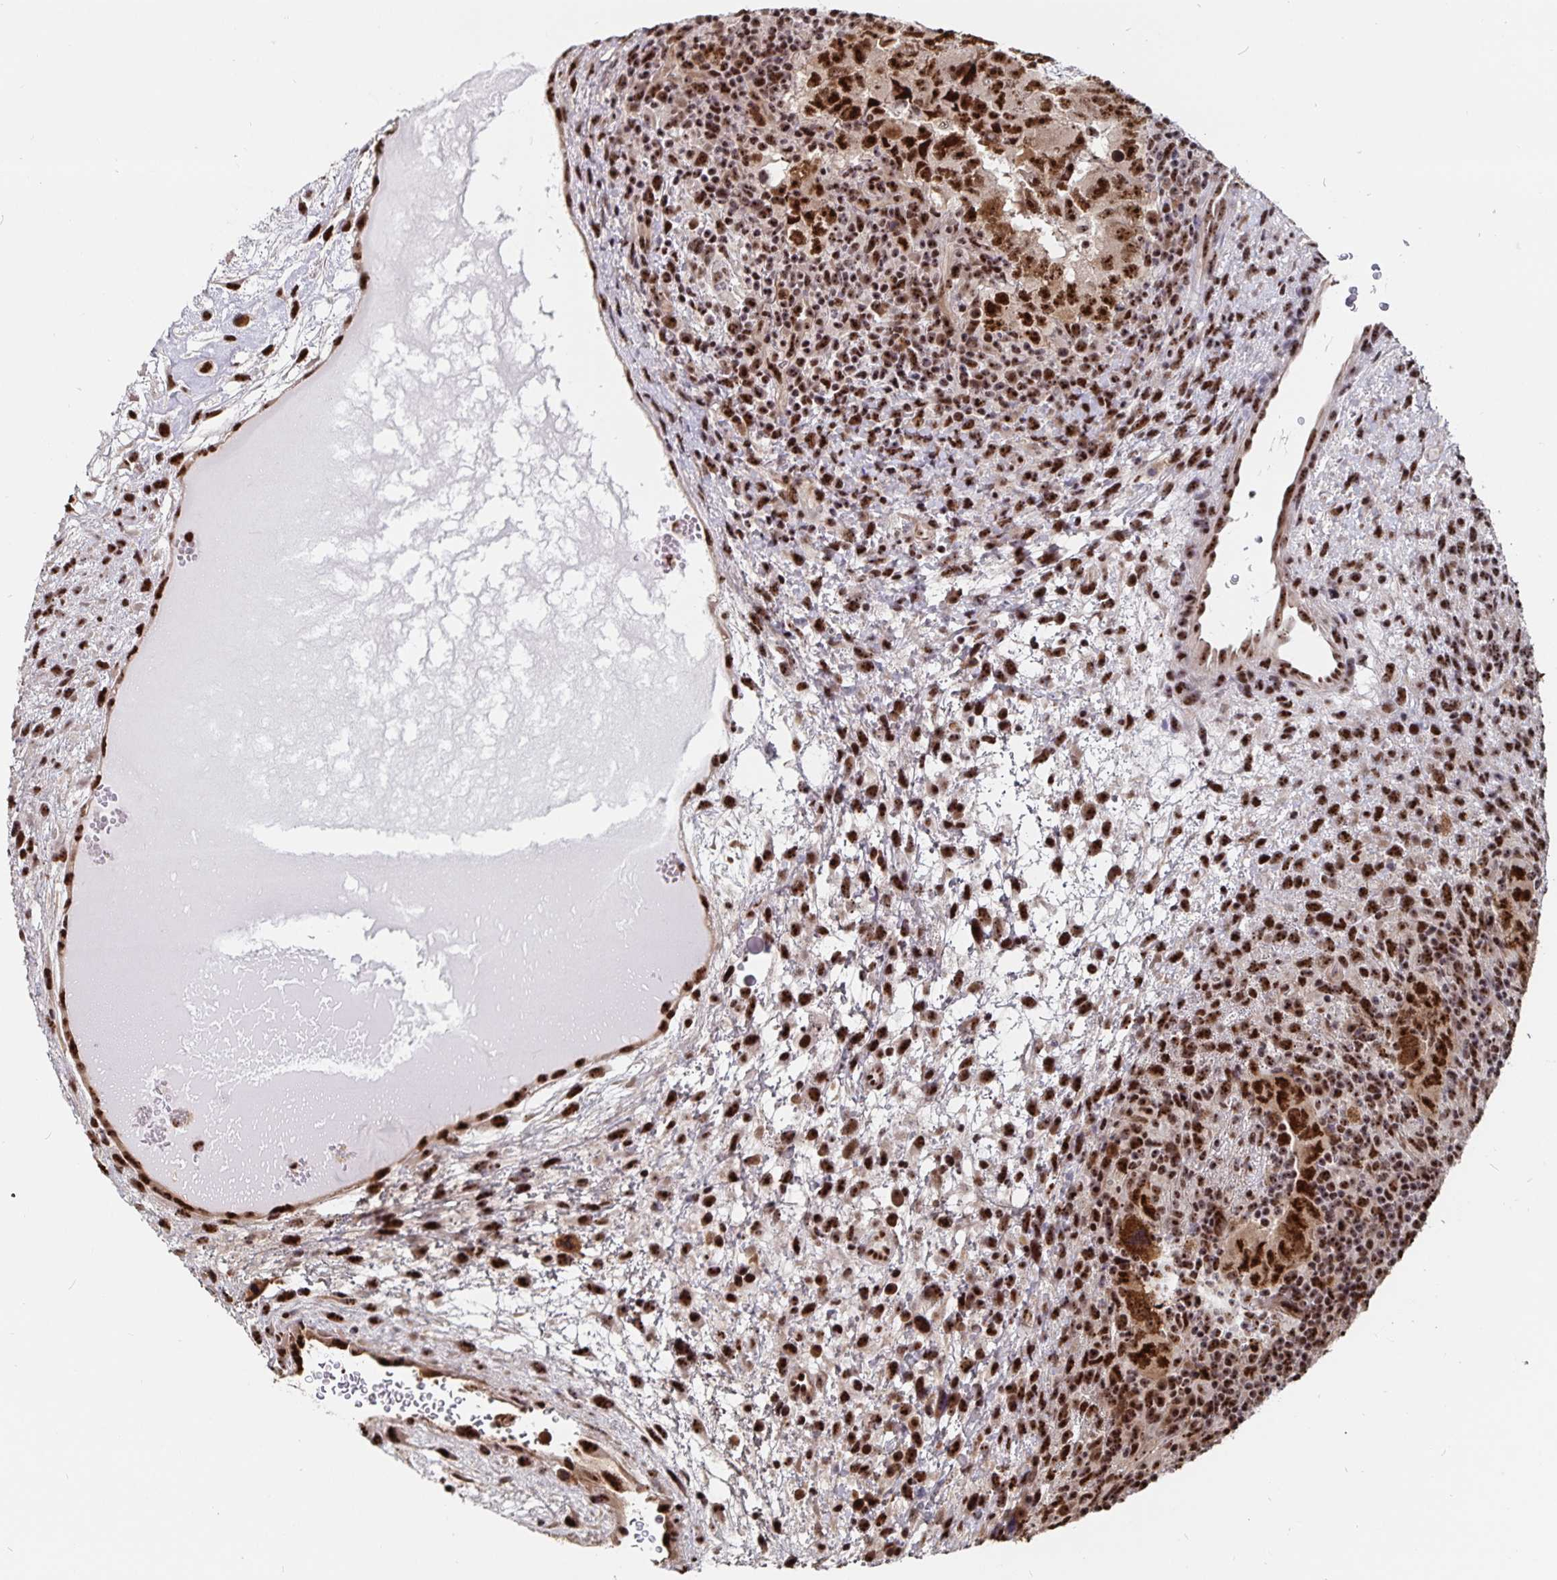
{"staining": {"intensity": "strong", "quantity": ">75%", "location": "nuclear"}, "tissue": "testis cancer", "cell_type": "Tumor cells", "image_type": "cancer", "snomed": [{"axis": "morphology", "description": "Carcinoma, Embryonal, NOS"}, {"axis": "topography", "description": "Testis"}], "caption": "This histopathology image shows embryonal carcinoma (testis) stained with immunohistochemistry (IHC) to label a protein in brown. The nuclear of tumor cells show strong positivity for the protein. Nuclei are counter-stained blue.", "gene": "LAS1L", "patient": {"sex": "male", "age": 24}}